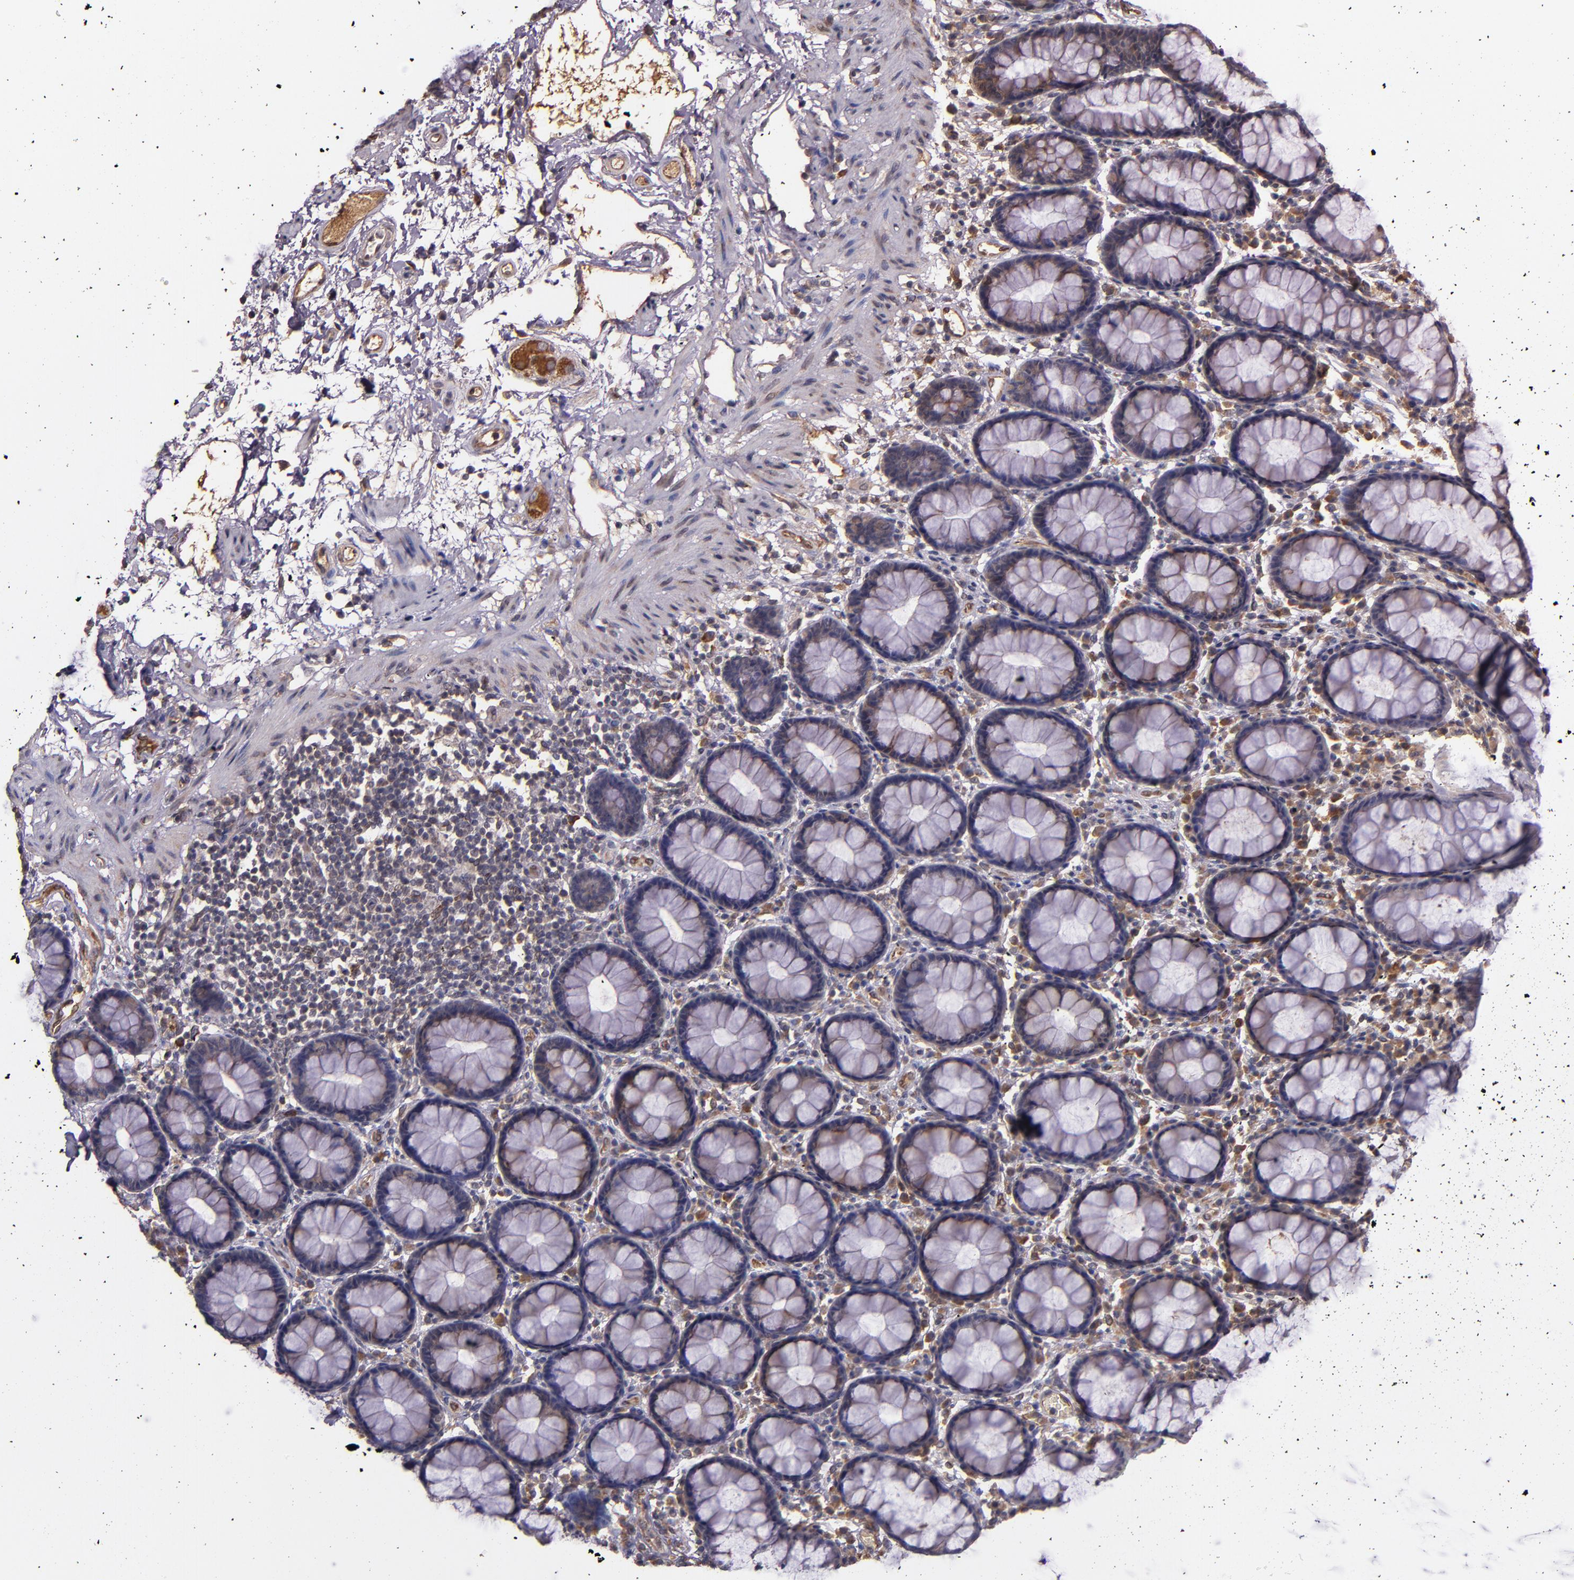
{"staining": {"intensity": "weak", "quantity": ">75%", "location": "cytoplasmic/membranous"}, "tissue": "rectum", "cell_type": "Glandular cells", "image_type": "normal", "snomed": [{"axis": "morphology", "description": "Normal tissue, NOS"}, {"axis": "topography", "description": "Rectum"}], "caption": "Immunohistochemistry micrograph of normal human rectum stained for a protein (brown), which shows low levels of weak cytoplasmic/membranous expression in approximately >75% of glandular cells.", "gene": "PRAF2", "patient": {"sex": "male", "age": 92}}